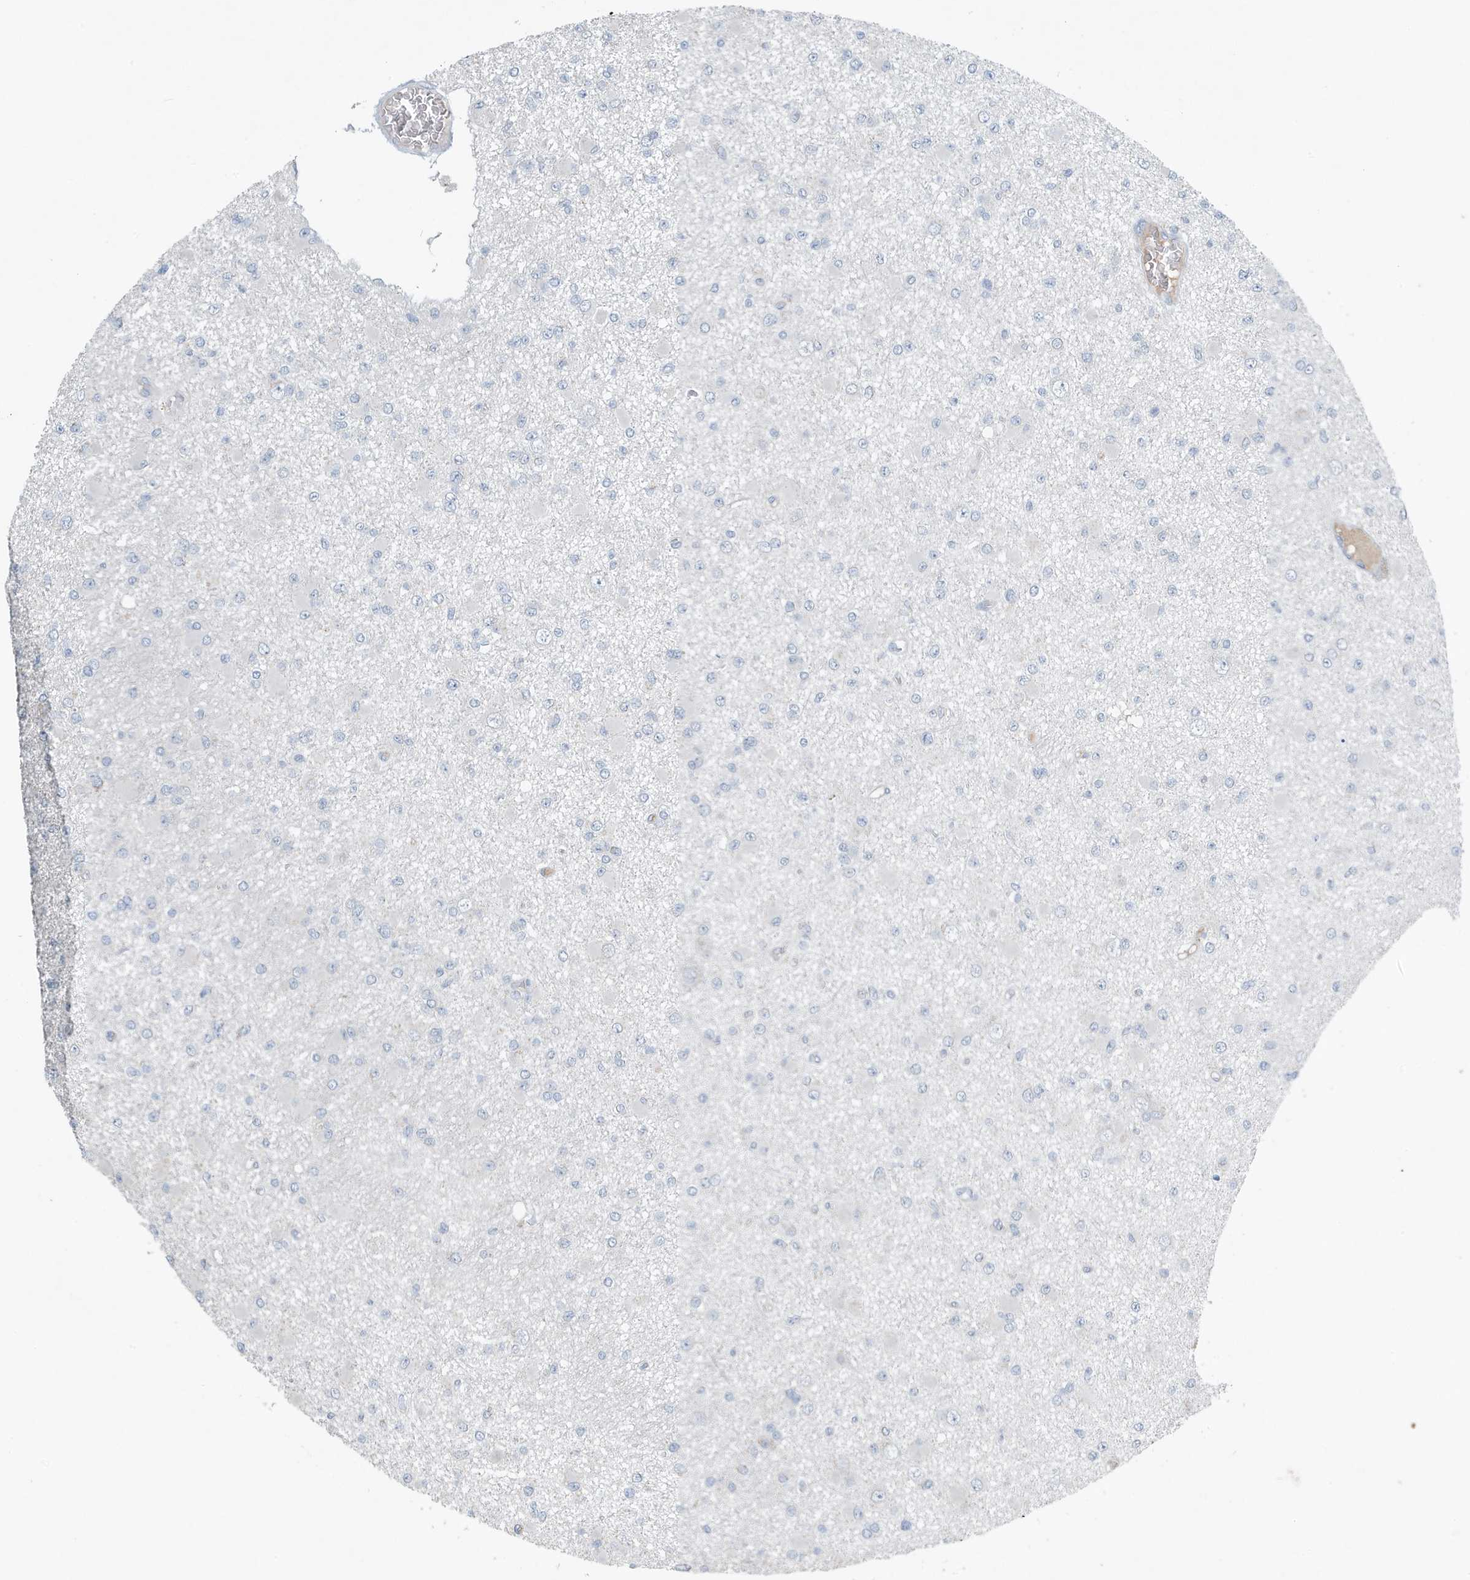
{"staining": {"intensity": "negative", "quantity": "none", "location": "none"}, "tissue": "glioma", "cell_type": "Tumor cells", "image_type": "cancer", "snomed": [{"axis": "morphology", "description": "Glioma, malignant, Low grade"}, {"axis": "topography", "description": "Brain"}], "caption": "This is an immunohistochemistry (IHC) micrograph of low-grade glioma (malignant). There is no positivity in tumor cells.", "gene": "UGT2B4", "patient": {"sex": "female", "age": 22}}